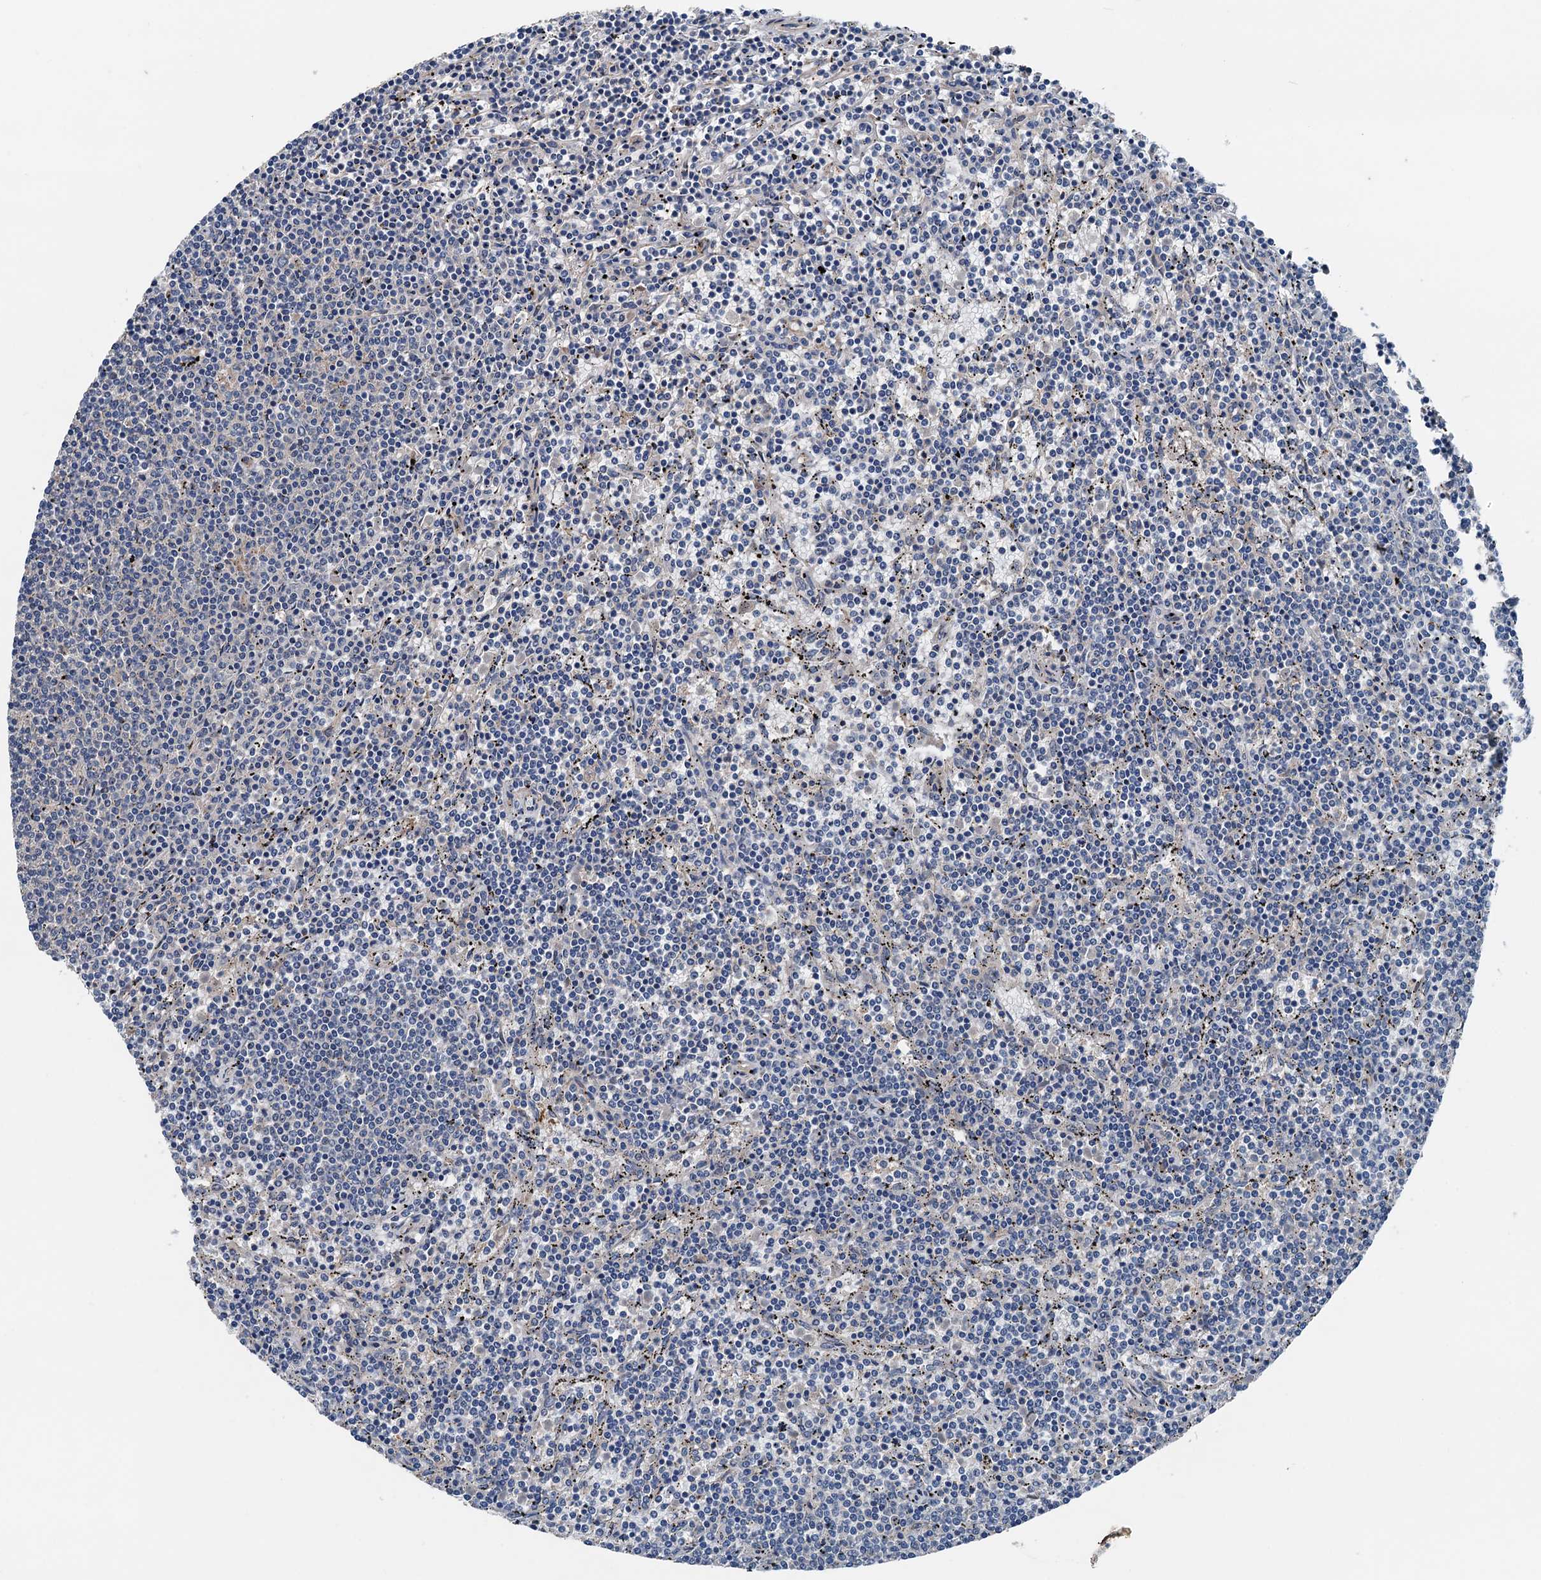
{"staining": {"intensity": "negative", "quantity": "none", "location": "none"}, "tissue": "lymphoma", "cell_type": "Tumor cells", "image_type": "cancer", "snomed": [{"axis": "morphology", "description": "Malignant lymphoma, non-Hodgkin's type, Low grade"}, {"axis": "topography", "description": "Spleen"}], "caption": "Malignant lymphoma, non-Hodgkin's type (low-grade) was stained to show a protein in brown. There is no significant staining in tumor cells.", "gene": "SLC2A10", "patient": {"sex": "female", "age": 50}}